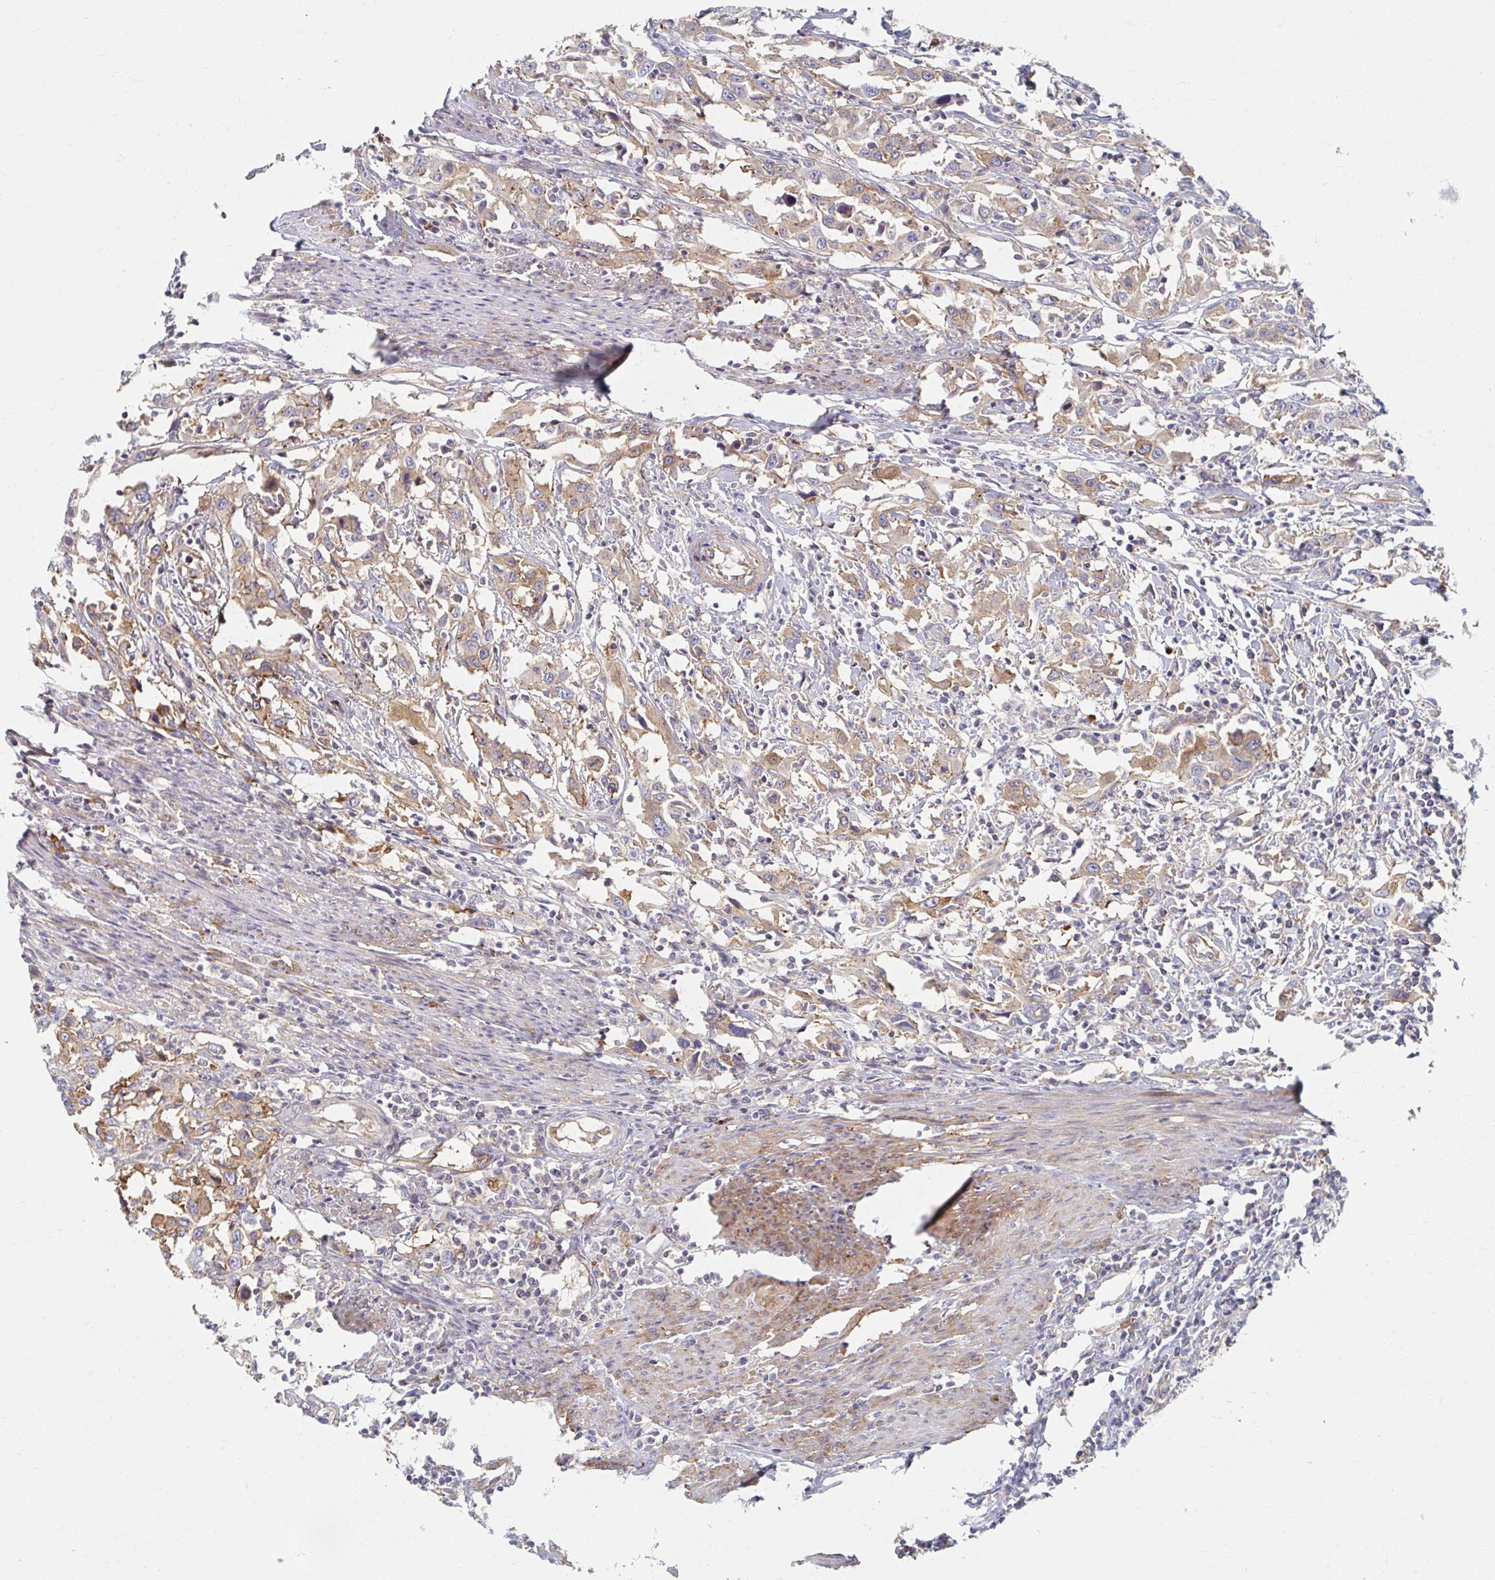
{"staining": {"intensity": "weak", "quantity": ">75%", "location": "cytoplasmic/membranous"}, "tissue": "urothelial cancer", "cell_type": "Tumor cells", "image_type": "cancer", "snomed": [{"axis": "morphology", "description": "Urothelial carcinoma, High grade"}, {"axis": "topography", "description": "Urinary bladder"}], "caption": "An image of human urothelial cancer stained for a protein displays weak cytoplasmic/membranous brown staining in tumor cells.", "gene": "MYLK2", "patient": {"sex": "male", "age": 61}}